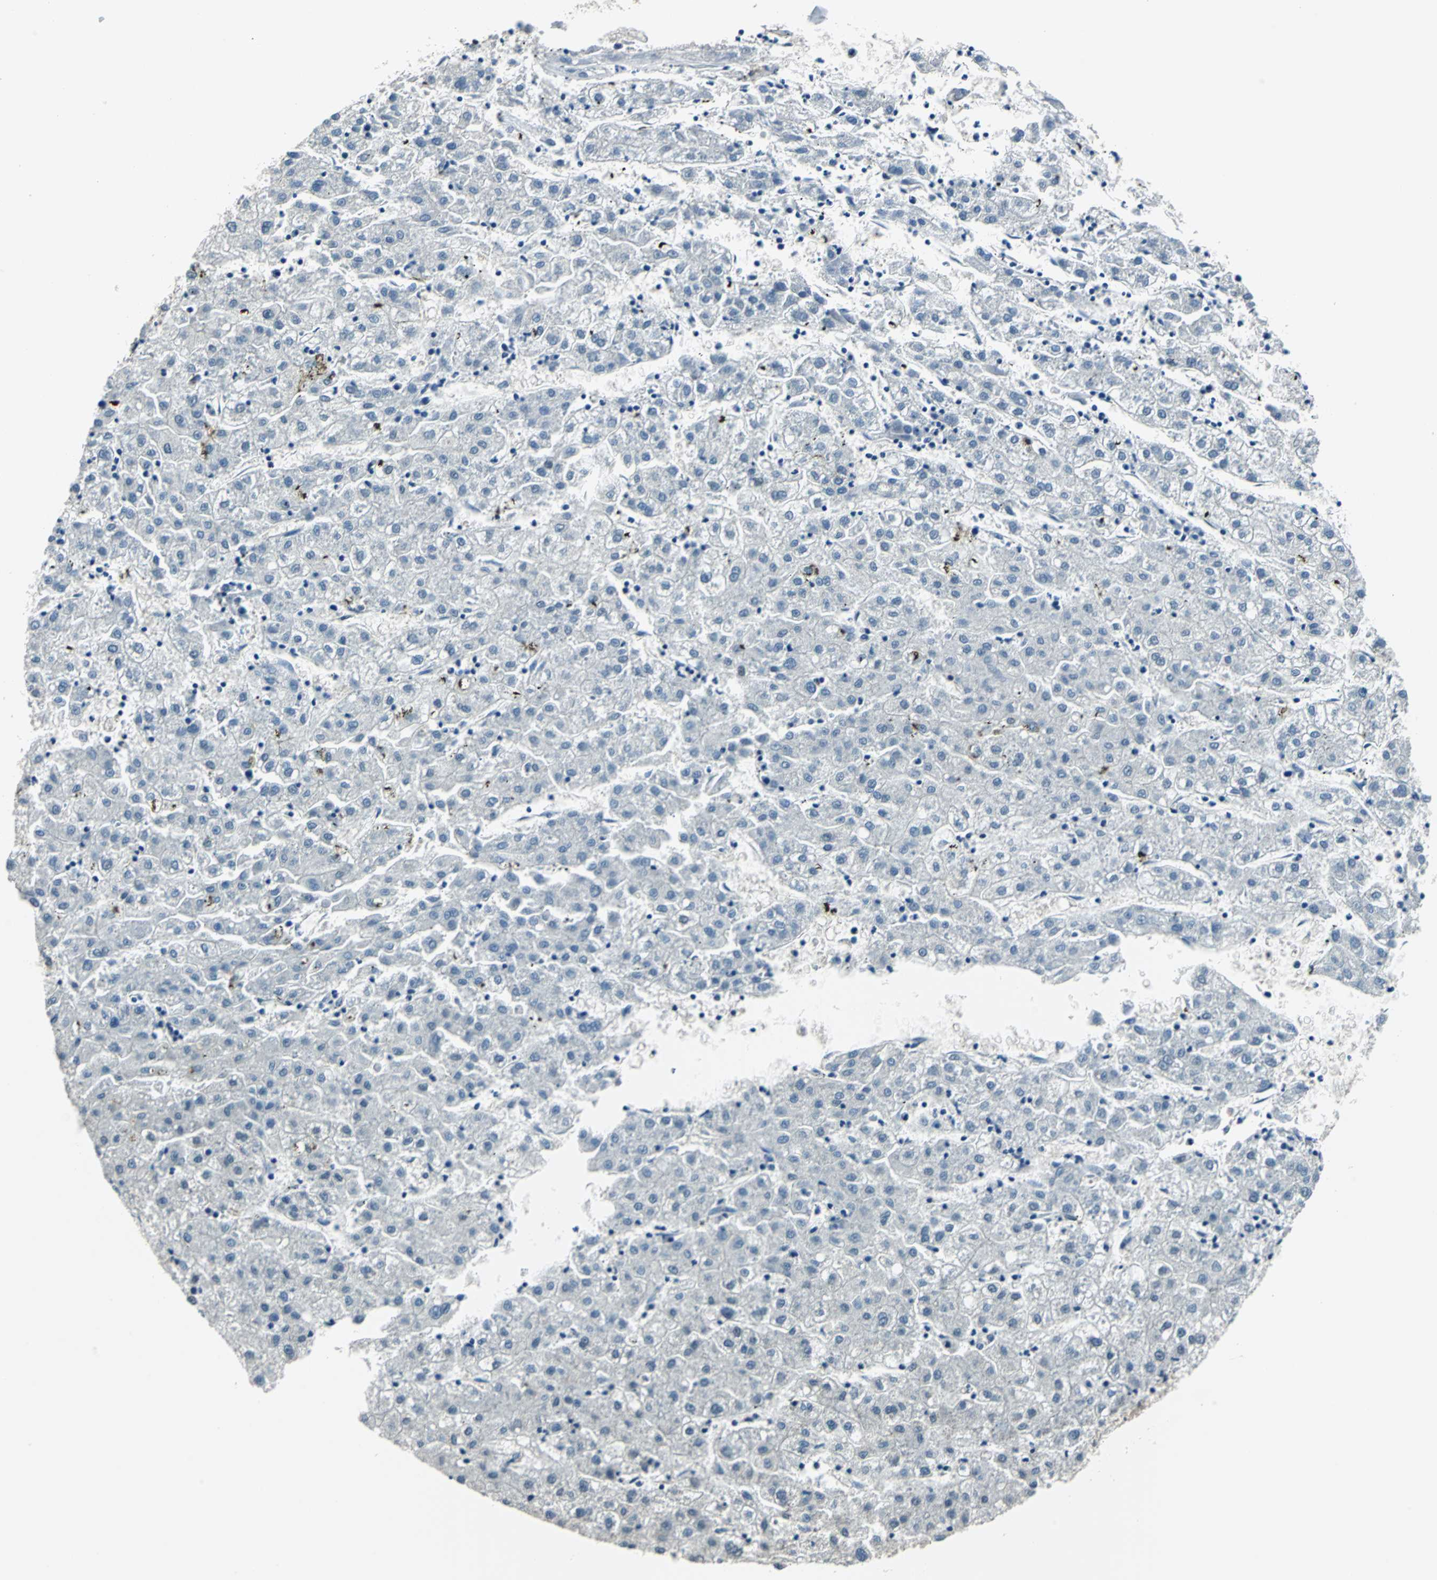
{"staining": {"intensity": "negative", "quantity": "none", "location": "none"}, "tissue": "liver cancer", "cell_type": "Tumor cells", "image_type": "cancer", "snomed": [{"axis": "morphology", "description": "Carcinoma, Hepatocellular, NOS"}, {"axis": "topography", "description": "Liver"}], "caption": "The photomicrograph exhibits no staining of tumor cells in liver cancer (hepatocellular carcinoma).", "gene": "RBM14", "patient": {"sex": "male", "age": 72}}